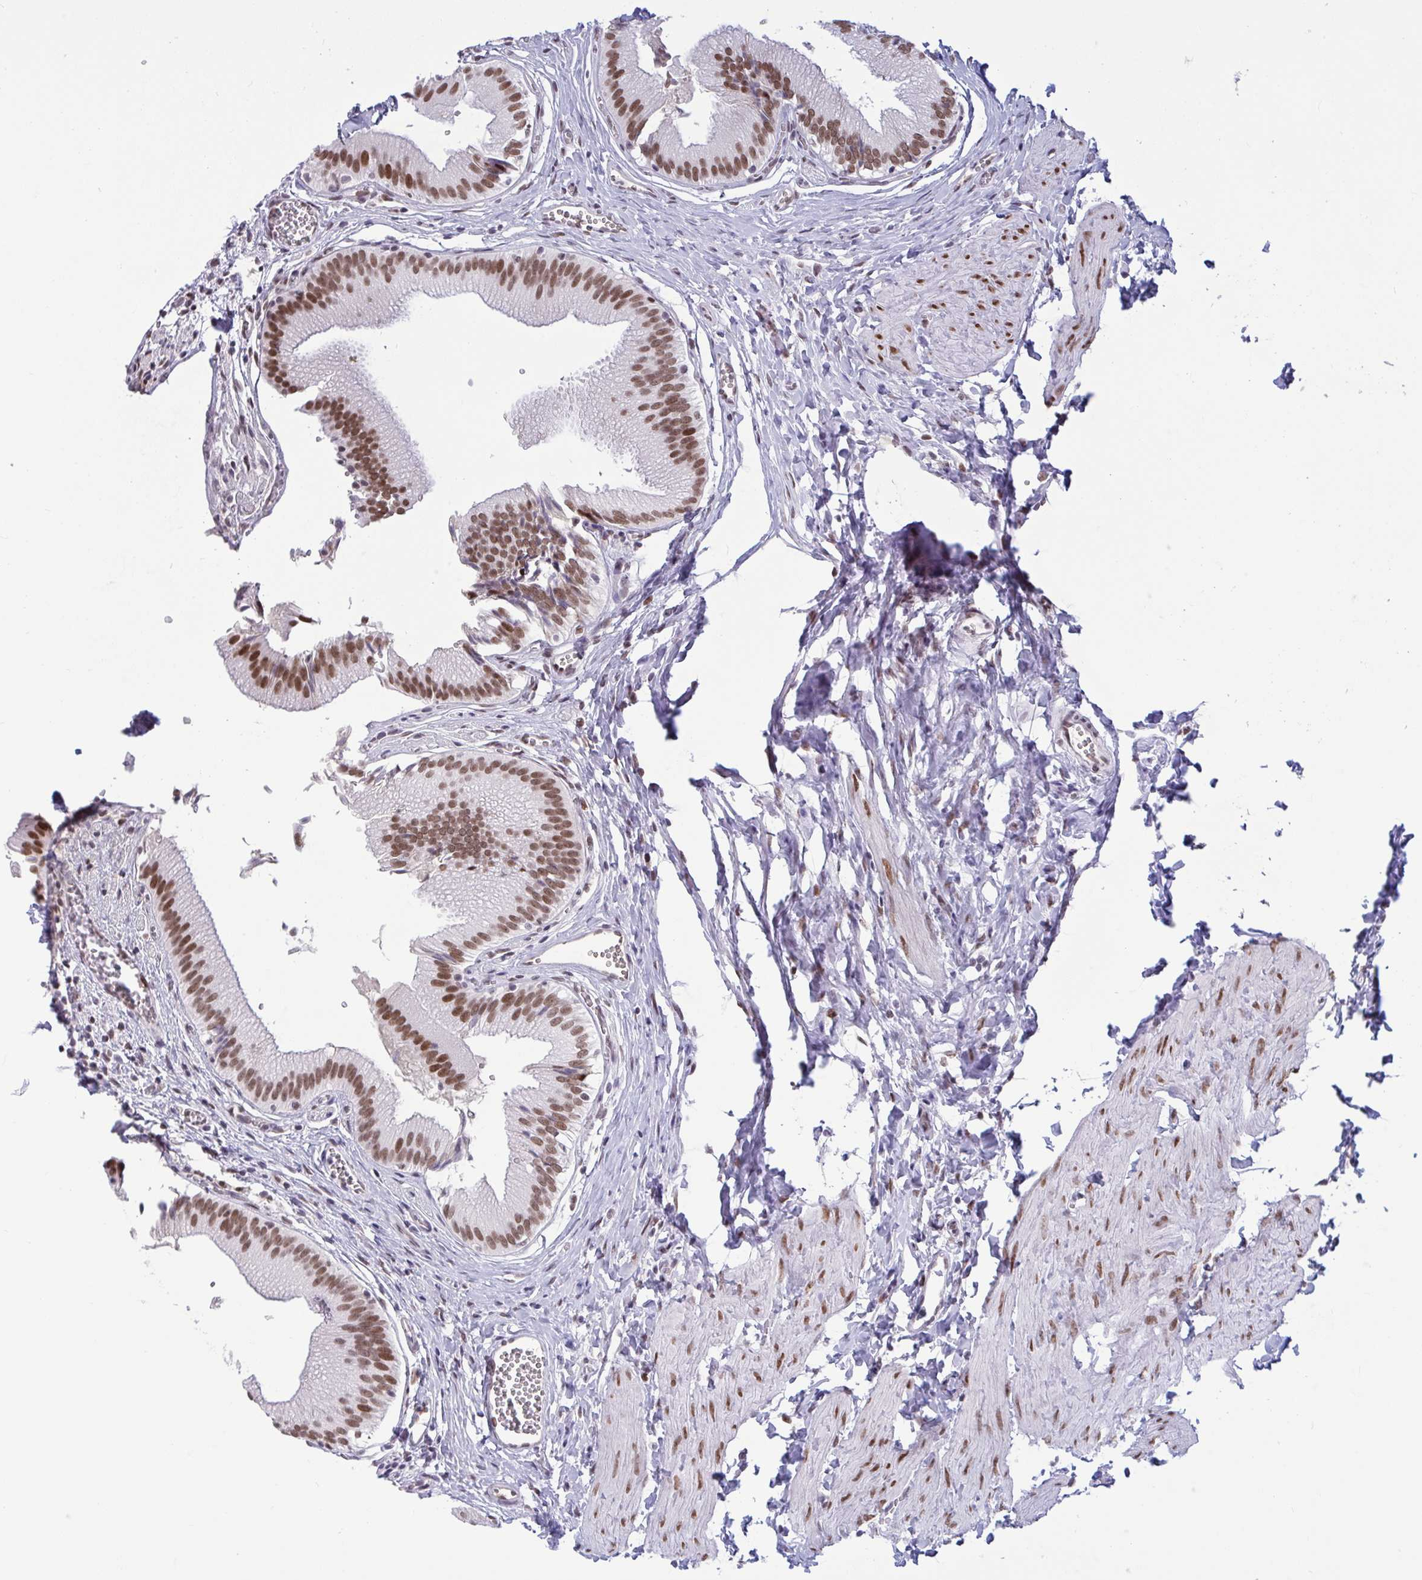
{"staining": {"intensity": "moderate", "quantity": ">75%", "location": "nuclear"}, "tissue": "gallbladder", "cell_type": "Glandular cells", "image_type": "normal", "snomed": [{"axis": "morphology", "description": "Normal tissue, NOS"}, {"axis": "topography", "description": "Gallbladder"}, {"axis": "topography", "description": "Peripheral nerve tissue"}], "caption": "Immunohistochemical staining of benign human gallbladder exhibits medium levels of moderate nuclear staining in approximately >75% of glandular cells.", "gene": "CBFA2T2", "patient": {"sex": "male", "age": 17}}